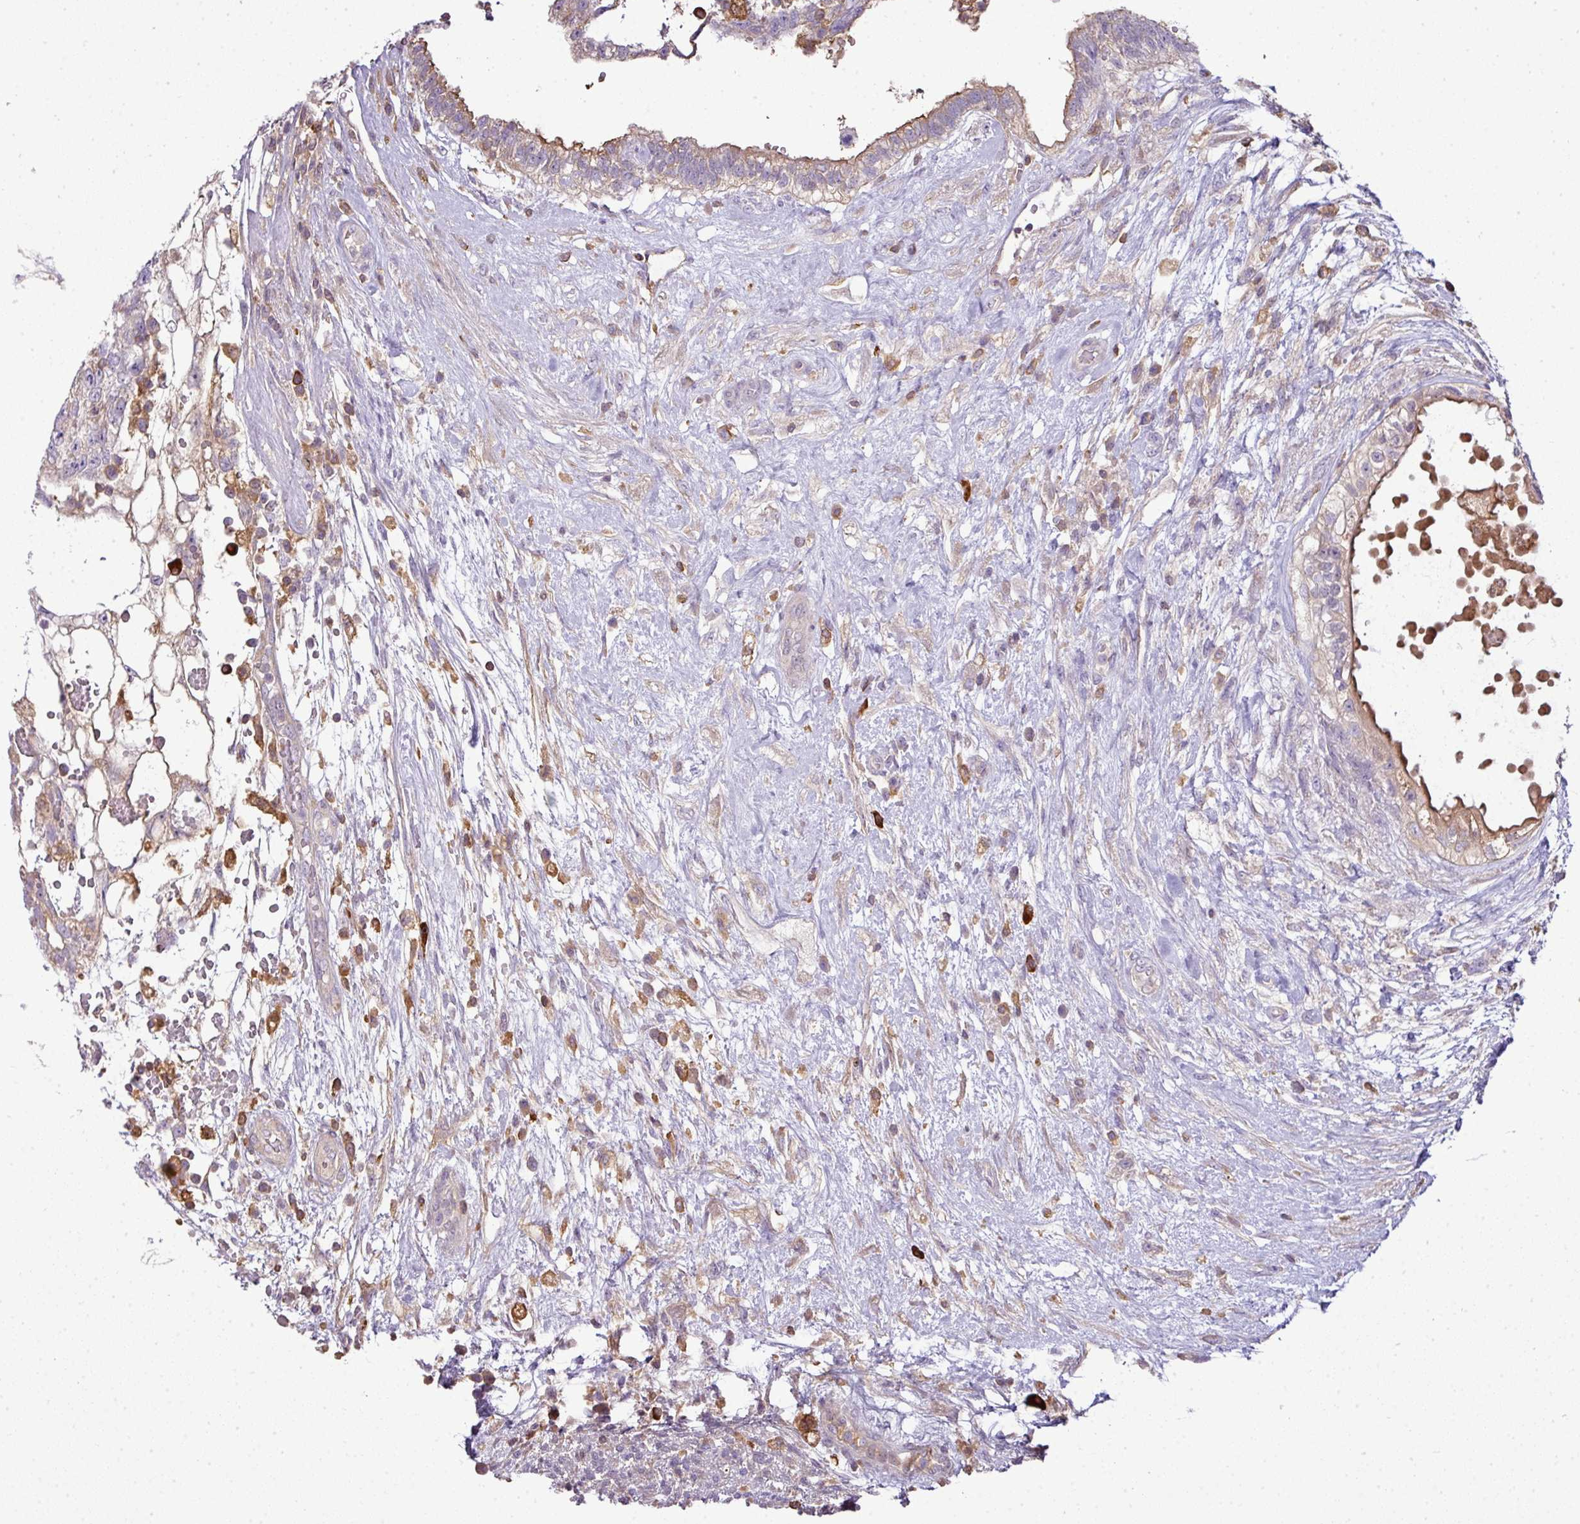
{"staining": {"intensity": "moderate", "quantity": "25%-75%", "location": "cytoplasmic/membranous"}, "tissue": "testis cancer", "cell_type": "Tumor cells", "image_type": "cancer", "snomed": [{"axis": "morphology", "description": "Normal tissue, NOS"}, {"axis": "morphology", "description": "Carcinoma, Embryonal, NOS"}, {"axis": "topography", "description": "Testis"}], "caption": "Immunohistochemical staining of human testis cancer (embryonal carcinoma) shows moderate cytoplasmic/membranous protein staining in about 25%-75% of tumor cells. The staining was performed using DAB to visualize the protein expression in brown, while the nuclei were stained in blue with hematoxylin (Magnification: 20x).", "gene": "STAT5A", "patient": {"sex": "male", "age": 32}}